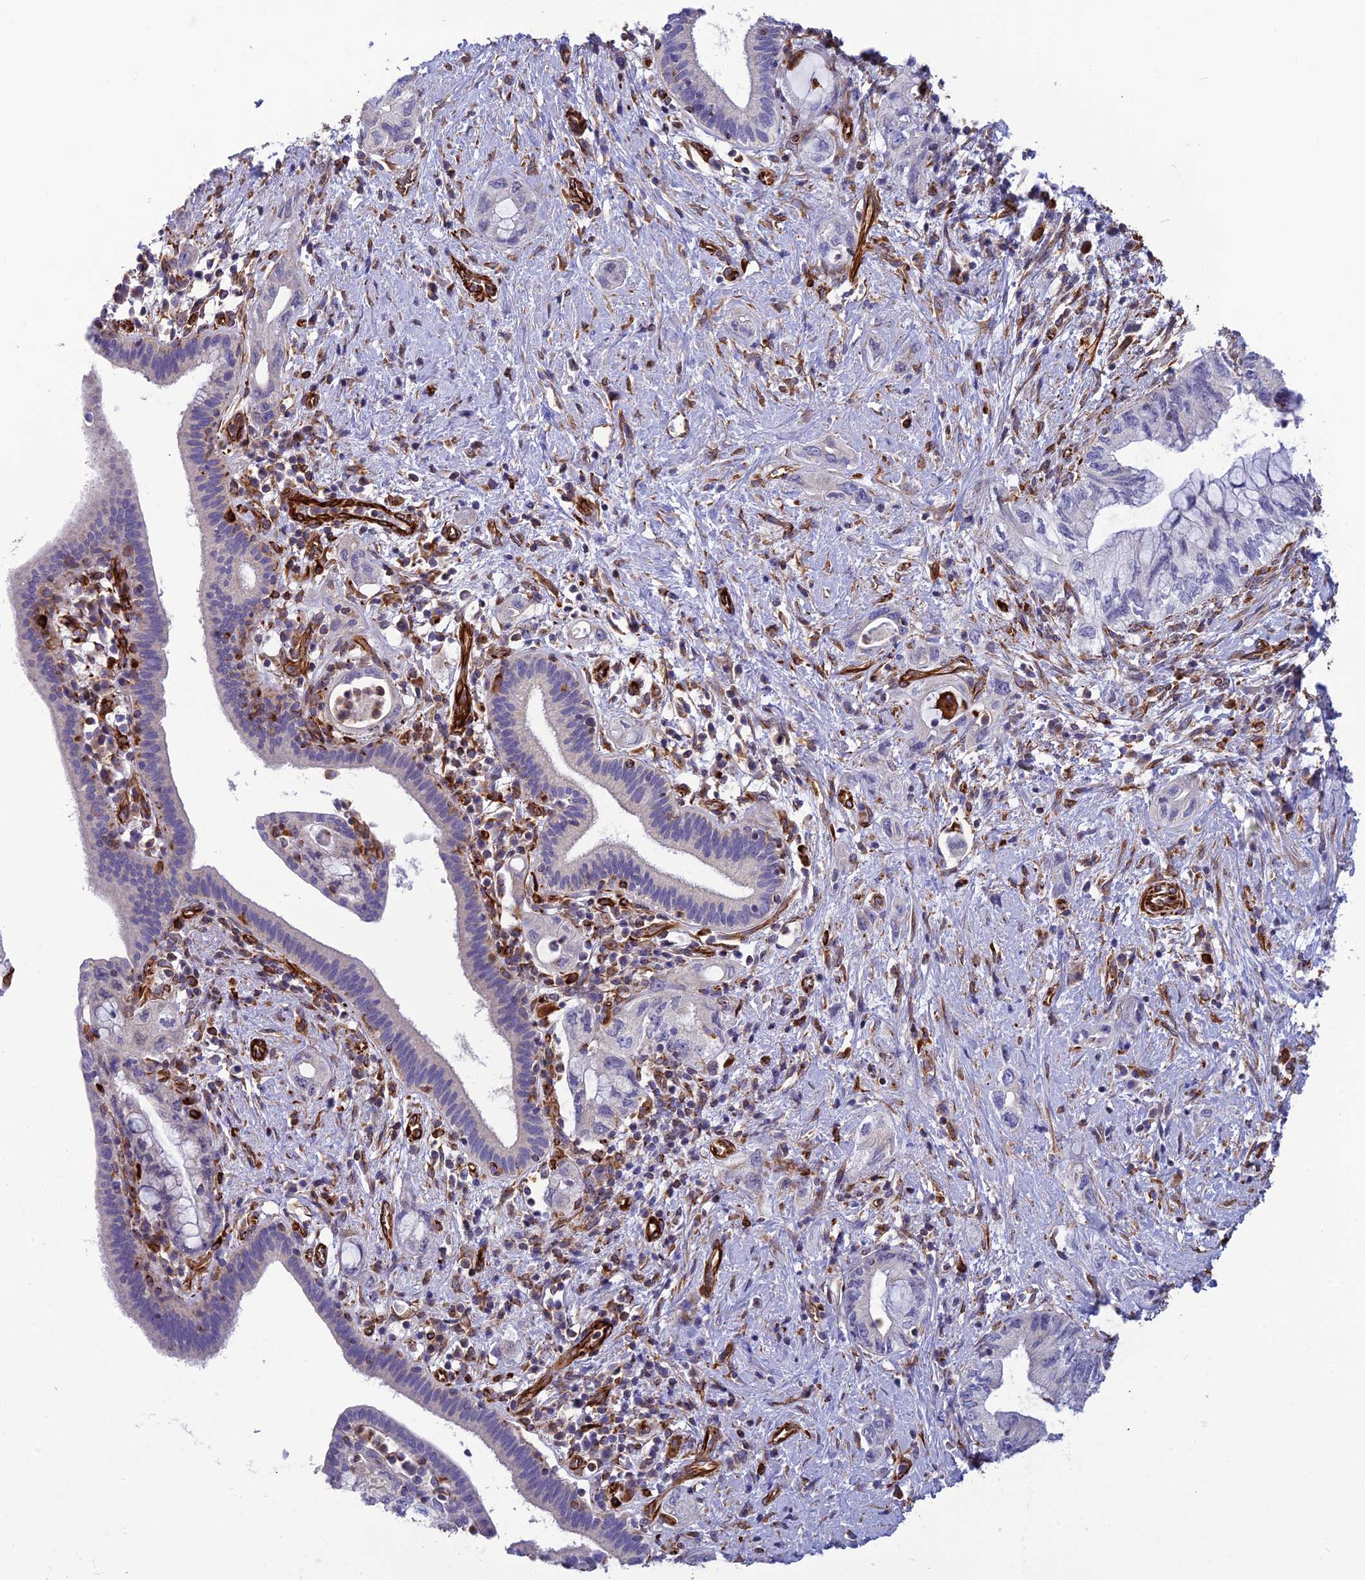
{"staining": {"intensity": "negative", "quantity": "none", "location": "none"}, "tissue": "pancreatic cancer", "cell_type": "Tumor cells", "image_type": "cancer", "snomed": [{"axis": "morphology", "description": "Adenocarcinoma, NOS"}, {"axis": "topography", "description": "Pancreas"}], "caption": "DAB immunohistochemical staining of pancreatic cancer (adenocarcinoma) reveals no significant staining in tumor cells.", "gene": "FBXL20", "patient": {"sex": "female", "age": 73}}